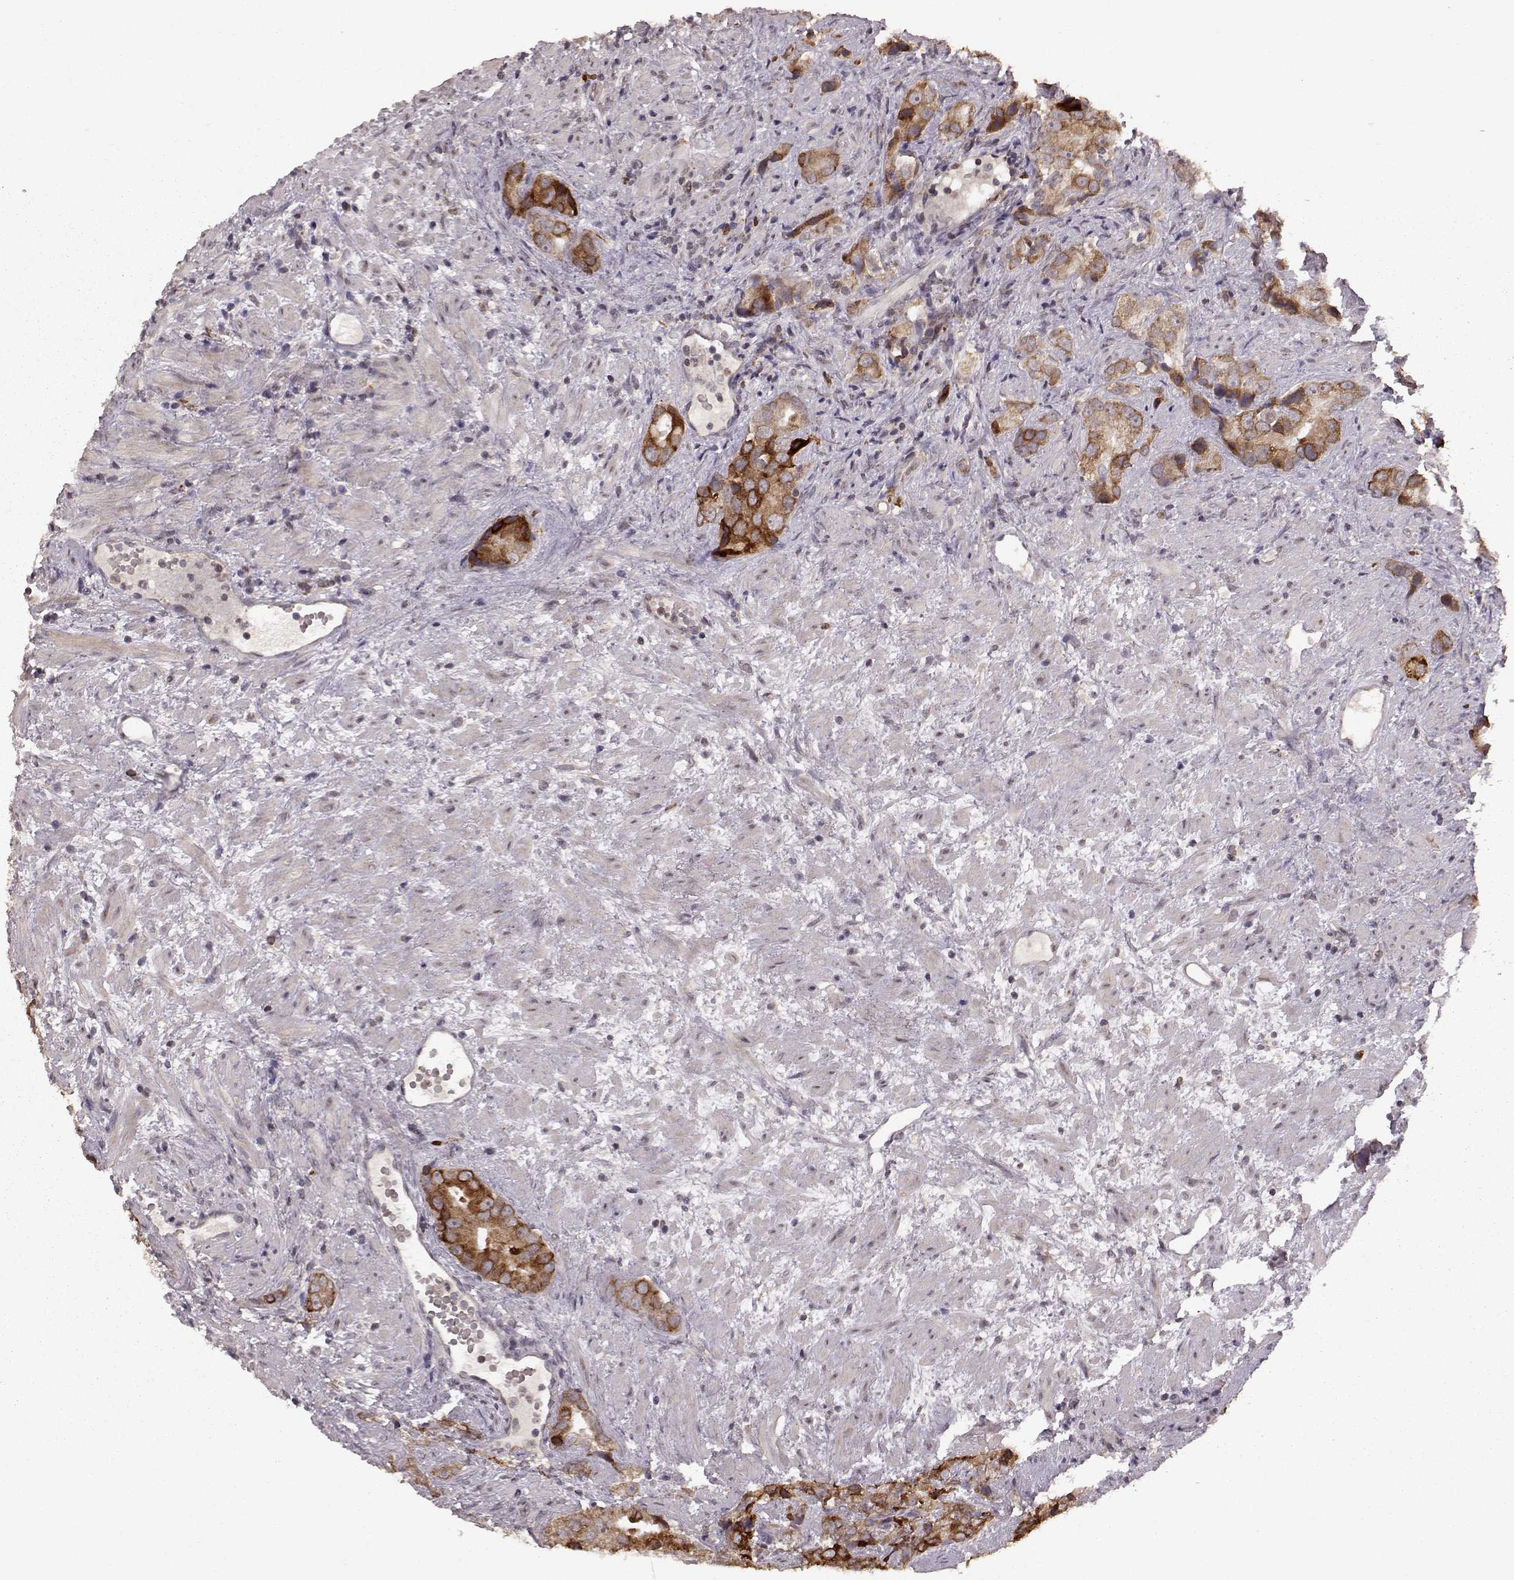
{"staining": {"intensity": "strong", "quantity": ">75%", "location": "cytoplasmic/membranous"}, "tissue": "prostate cancer", "cell_type": "Tumor cells", "image_type": "cancer", "snomed": [{"axis": "morphology", "description": "Adenocarcinoma, High grade"}, {"axis": "topography", "description": "Prostate"}], "caption": "This histopathology image reveals immunohistochemistry (IHC) staining of prostate cancer (adenocarcinoma (high-grade)), with high strong cytoplasmic/membranous positivity in about >75% of tumor cells.", "gene": "ELOVL5", "patient": {"sex": "male", "age": 90}}